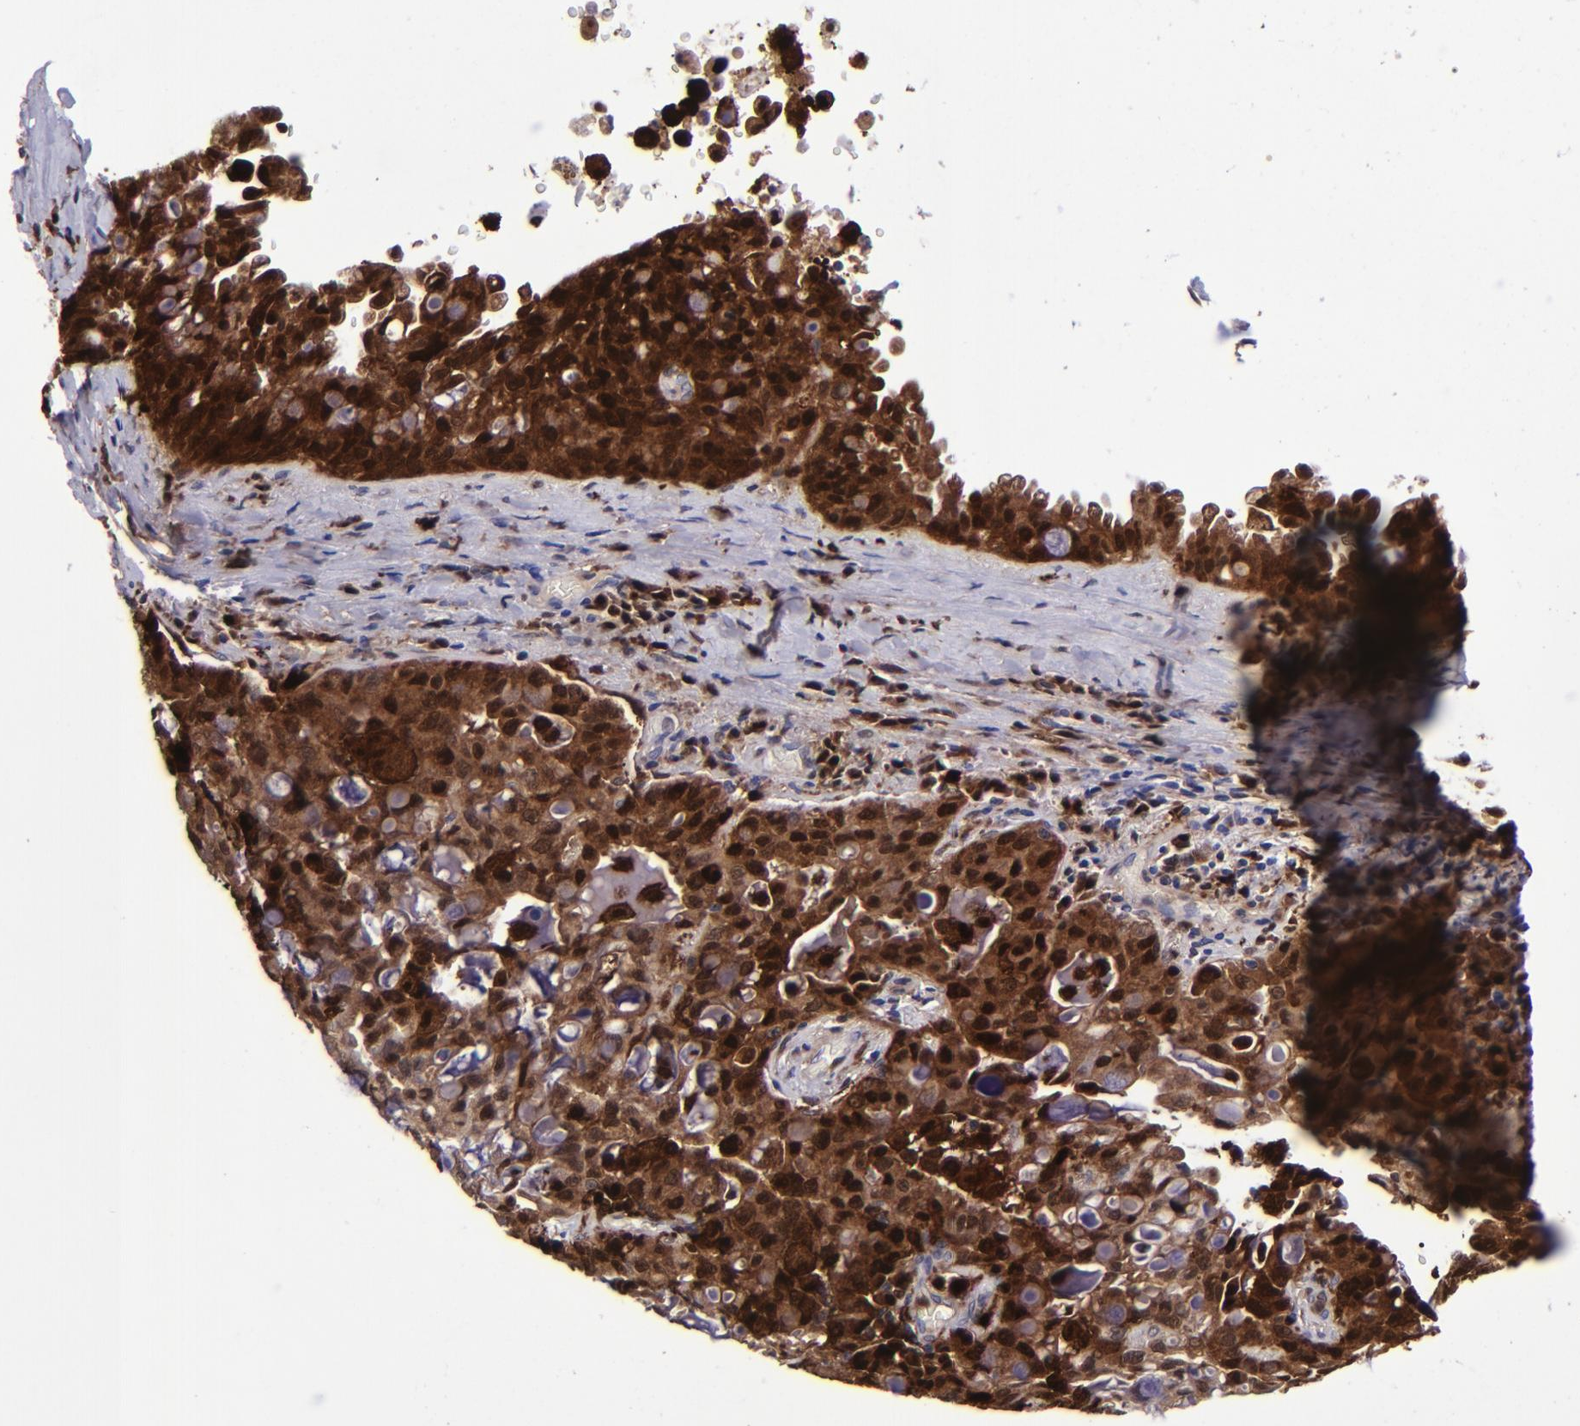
{"staining": {"intensity": "strong", "quantity": ">75%", "location": "cytoplasmic/membranous,nuclear"}, "tissue": "lung cancer", "cell_type": "Tumor cells", "image_type": "cancer", "snomed": [{"axis": "morphology", "description": "Adenocarcinoma, NOS"}, {"axis": "topography", "description": "Lung"}], "caption": "Protein staining demonstrates strong cytoplasmic/membranous and nuclear expression in approximately >75% of tumor cells in adenocarcinoma (lung). The protein of interest is stained brown, and the nuclei are stained in blue (DAB (3,3'-diaminobenzidine) IHC with brightfield microscopy, high magnification).", "gene": "TYMP", "patient": {"sex": "female", "age": 44}}